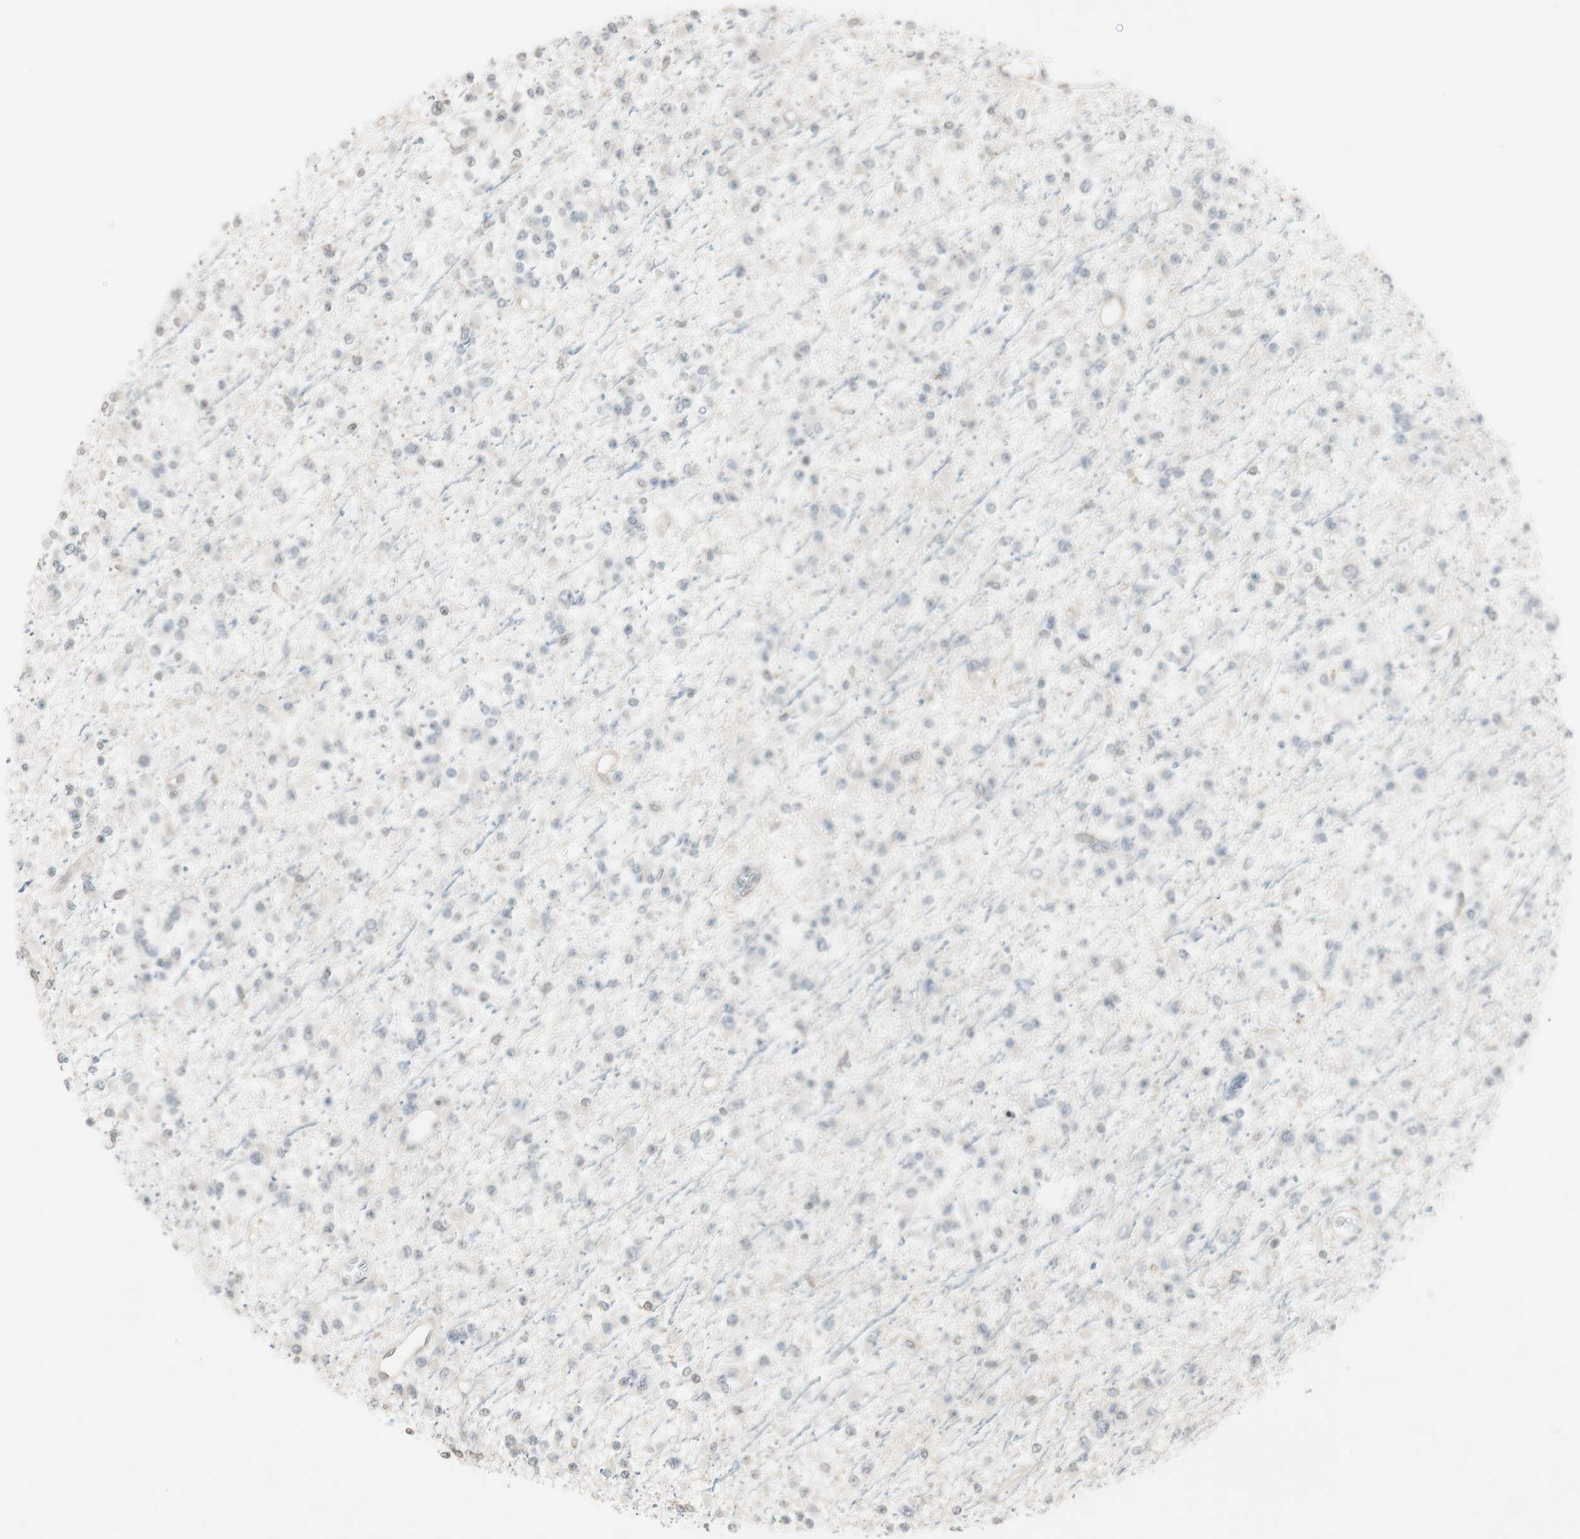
{"staining": {"intensity": "negative", "quantity": "none", "location": "none"}, "tissue": "glioma", "cell_type": "Tumor cells", "image_type": "cancer", "snomed": [{"axis": "morphology", "description": "Glioma, malignant, Low grade"}, {"axis": "topography", "description": "Brain"}], "caption": "High power microscopy photomicrograph of an immunohistochemistry (IHC) micrograph of glioma, revealing no significant staining in tumor cells. The staining is performed using DAB brown chromogen with nuclei counter-stained in using hematoxylin.", "gene": "ARHGEF1", "patient": {"sex": "female", "age": 22}}